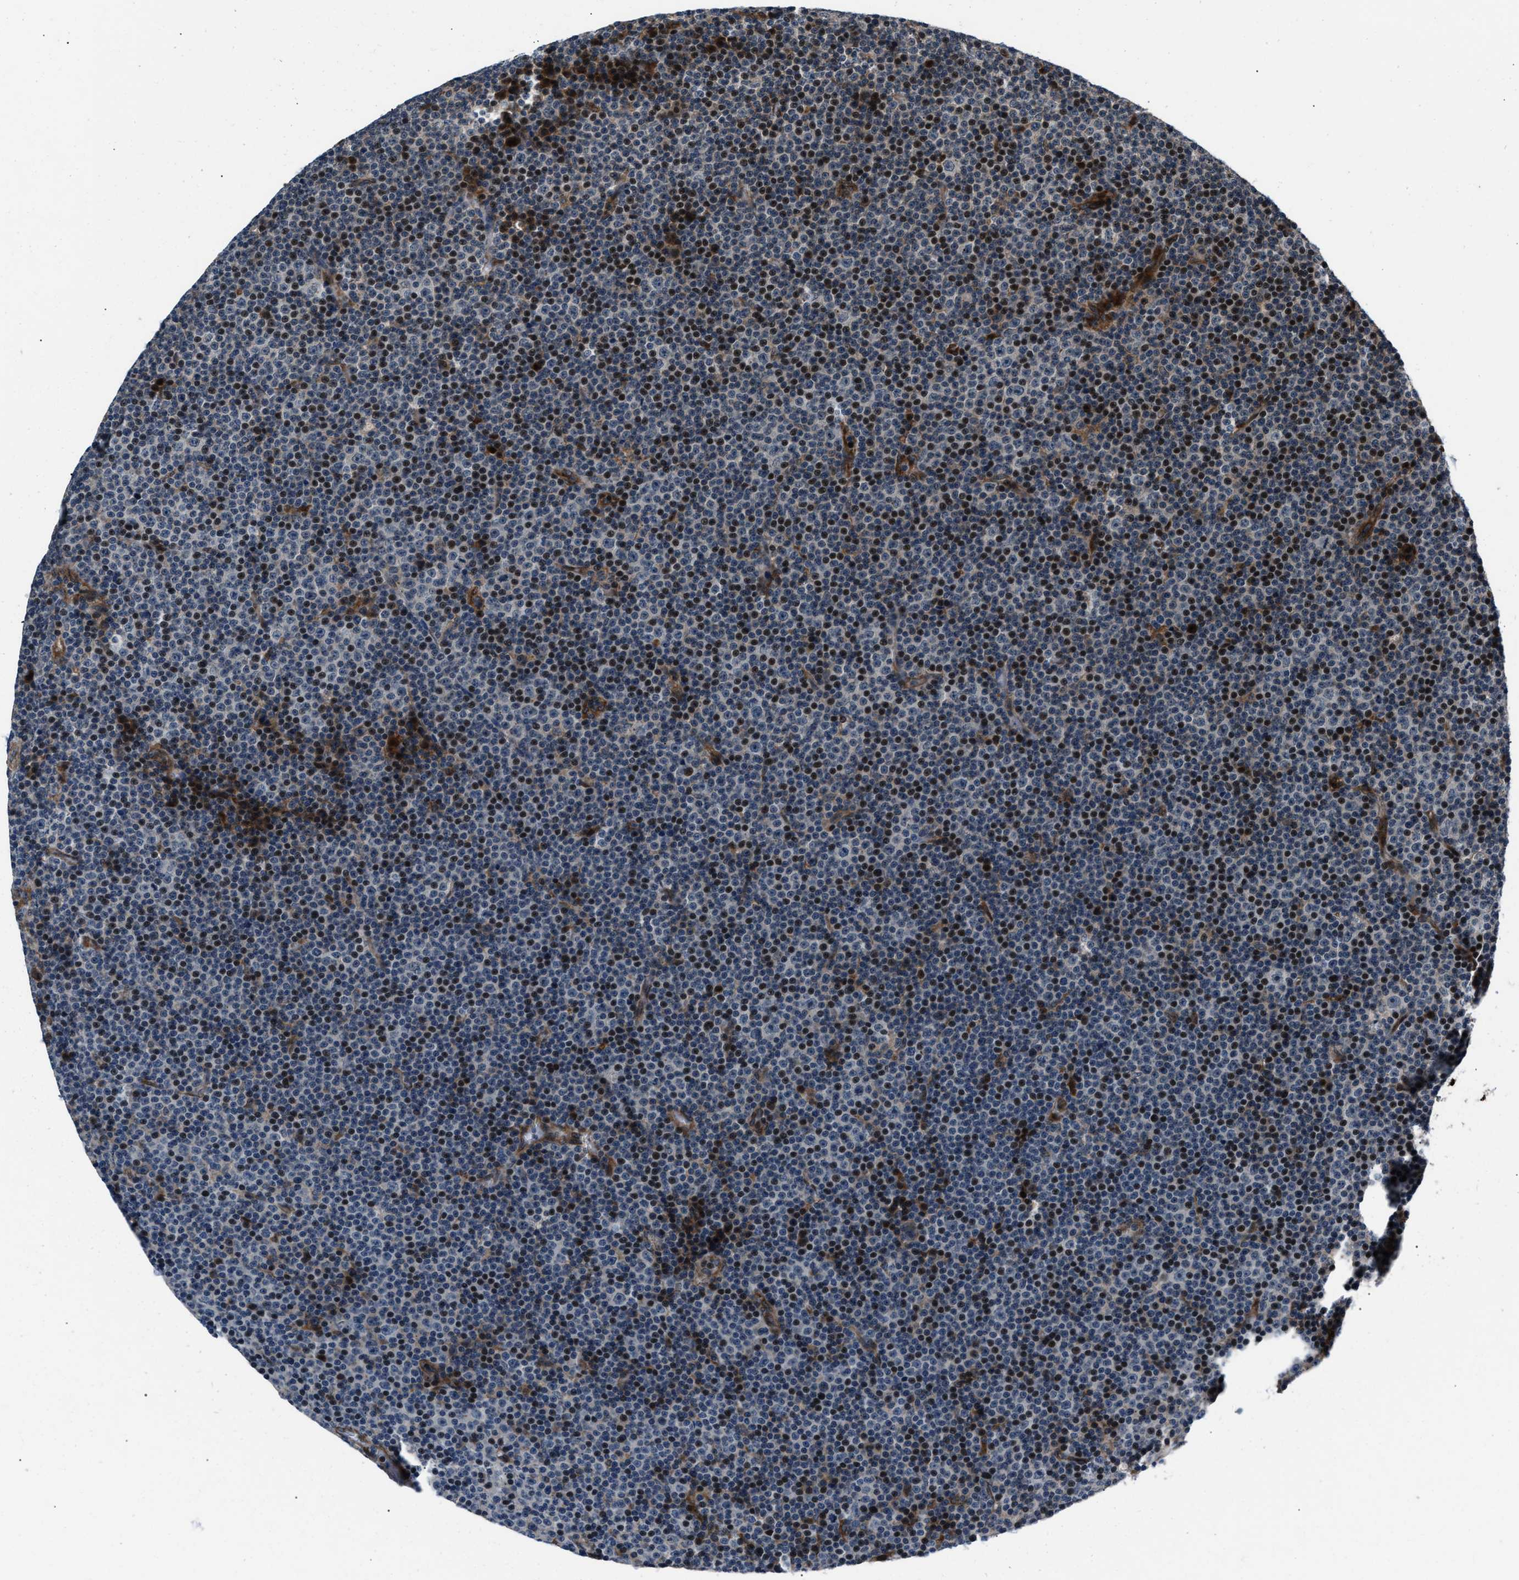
{"staining": {"intensity": "negative", "quantity": "none", "location": "none"}, "tissue": "lymphoma", "cell_type": "Tumor cells", "image_type": "cancer", "snomed": [{"axis": "morphology", "description": "Malignant lymphoma, non-Hodgkin's type, Low grade"}, {"axis": "topography", "description": "Lymph node"}], "caption": "Protein analysis of malignant lymphoma, non-Hodgkin's type (low-grade) demonstrates no significant positivity in tumor cells. (Brightfield microscopy of DAB (3,3'-diaminobenzidine) immunohistochemistry (IHC) at high magnification).", "gene": "DYNC2I1", "patient": {"sex": "female", "age": 67}}